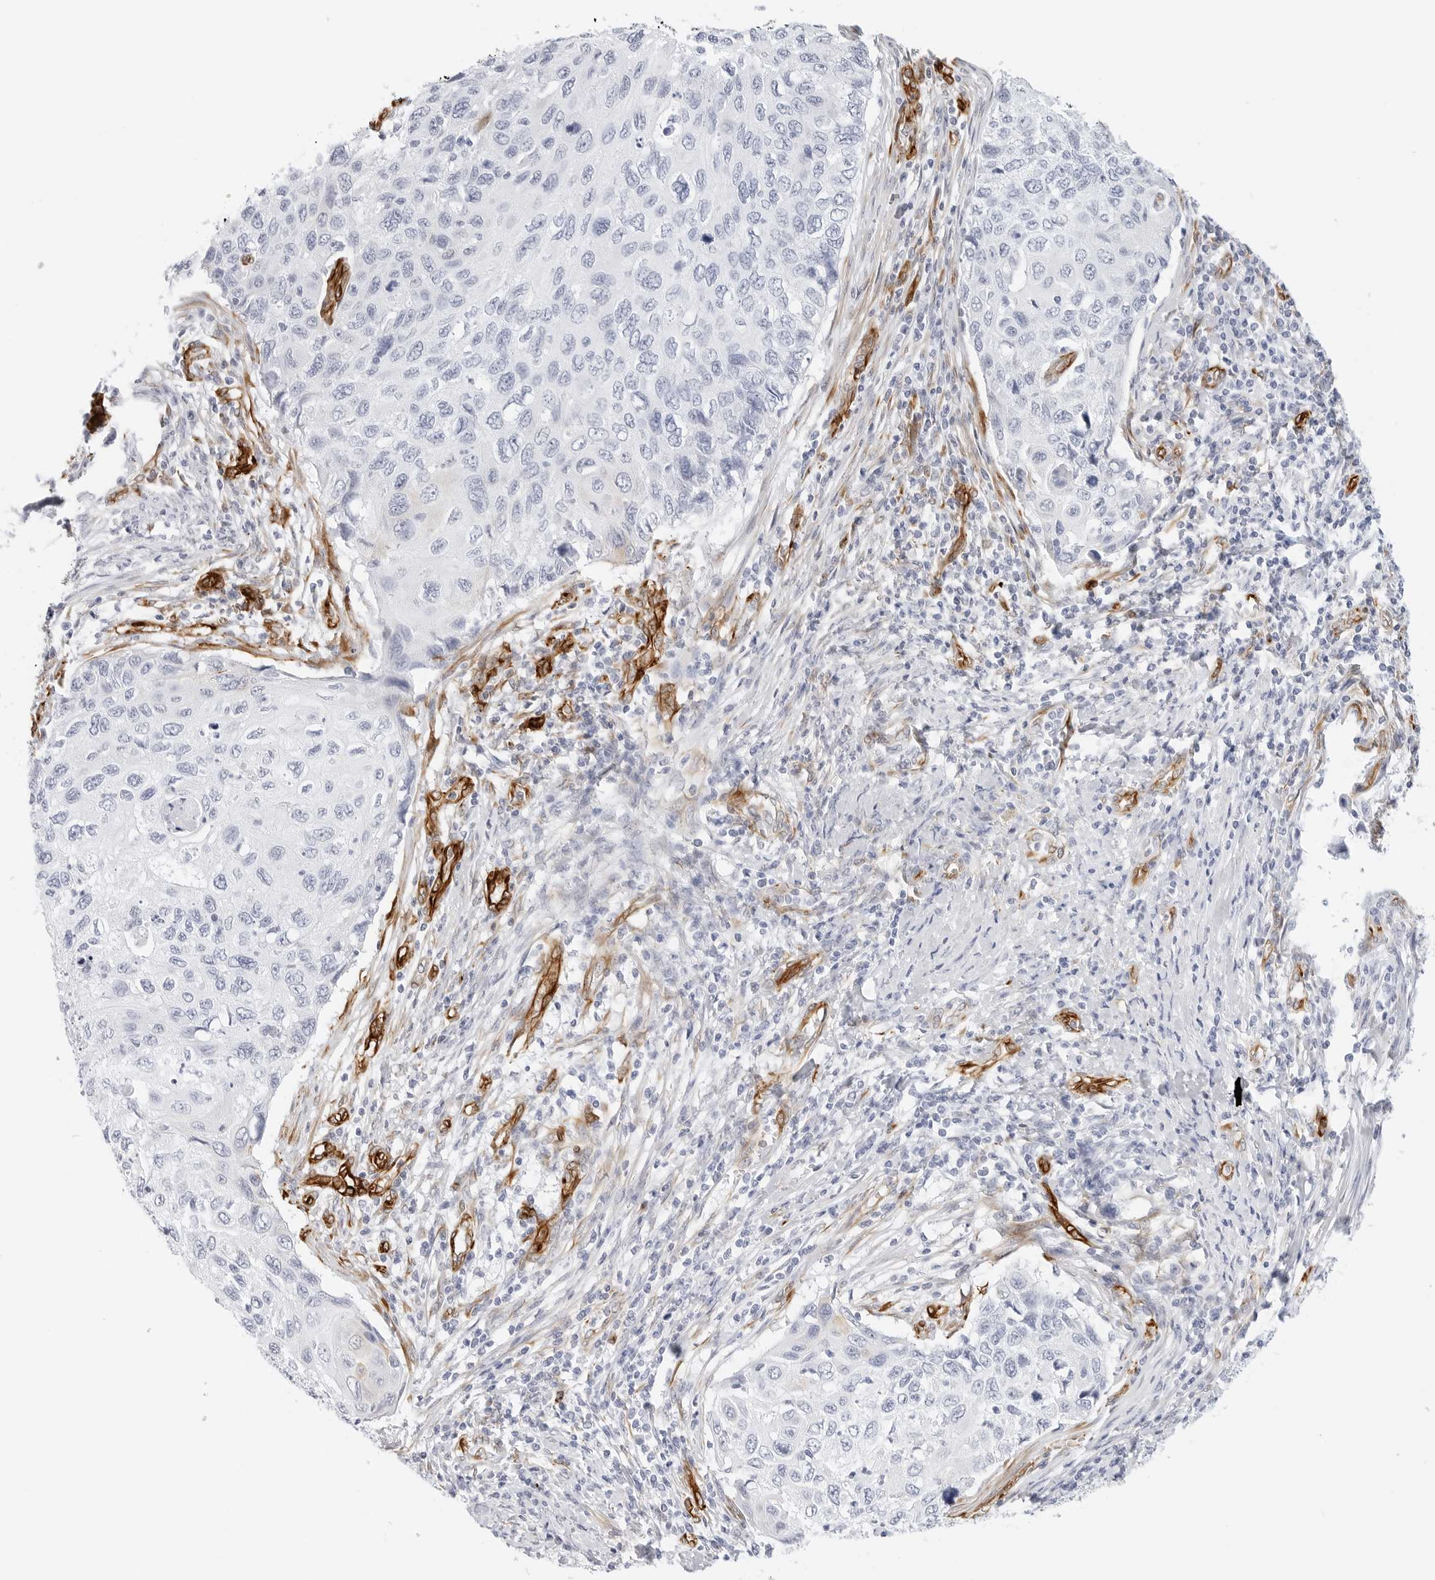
{"staining": {"intensity": "negative", "quantity": "none", "location": "none"}, "tissue": "cervical cancer", "cell_type": "Tumor cells", "image_type": "cancer", "snomed": [{"axis": "morphology", "description": "Squamous cell carcinoma, NOS"}, {"axis": "topography", "description": "Cervix"}], "caption": "Immunohistochemical staining of cervical cancer (squamous cell carcinoma) exhibits no significant expression in tumor cells. The staining was performed using DAB (3,3'-diaminobenzidine) to visualize the protein expression in brown, while the nuclei were stained in blue with hematoxylin (Magnification: 20x).", "gene": "NES", "patient": {"sex": "female", "age": 70}}